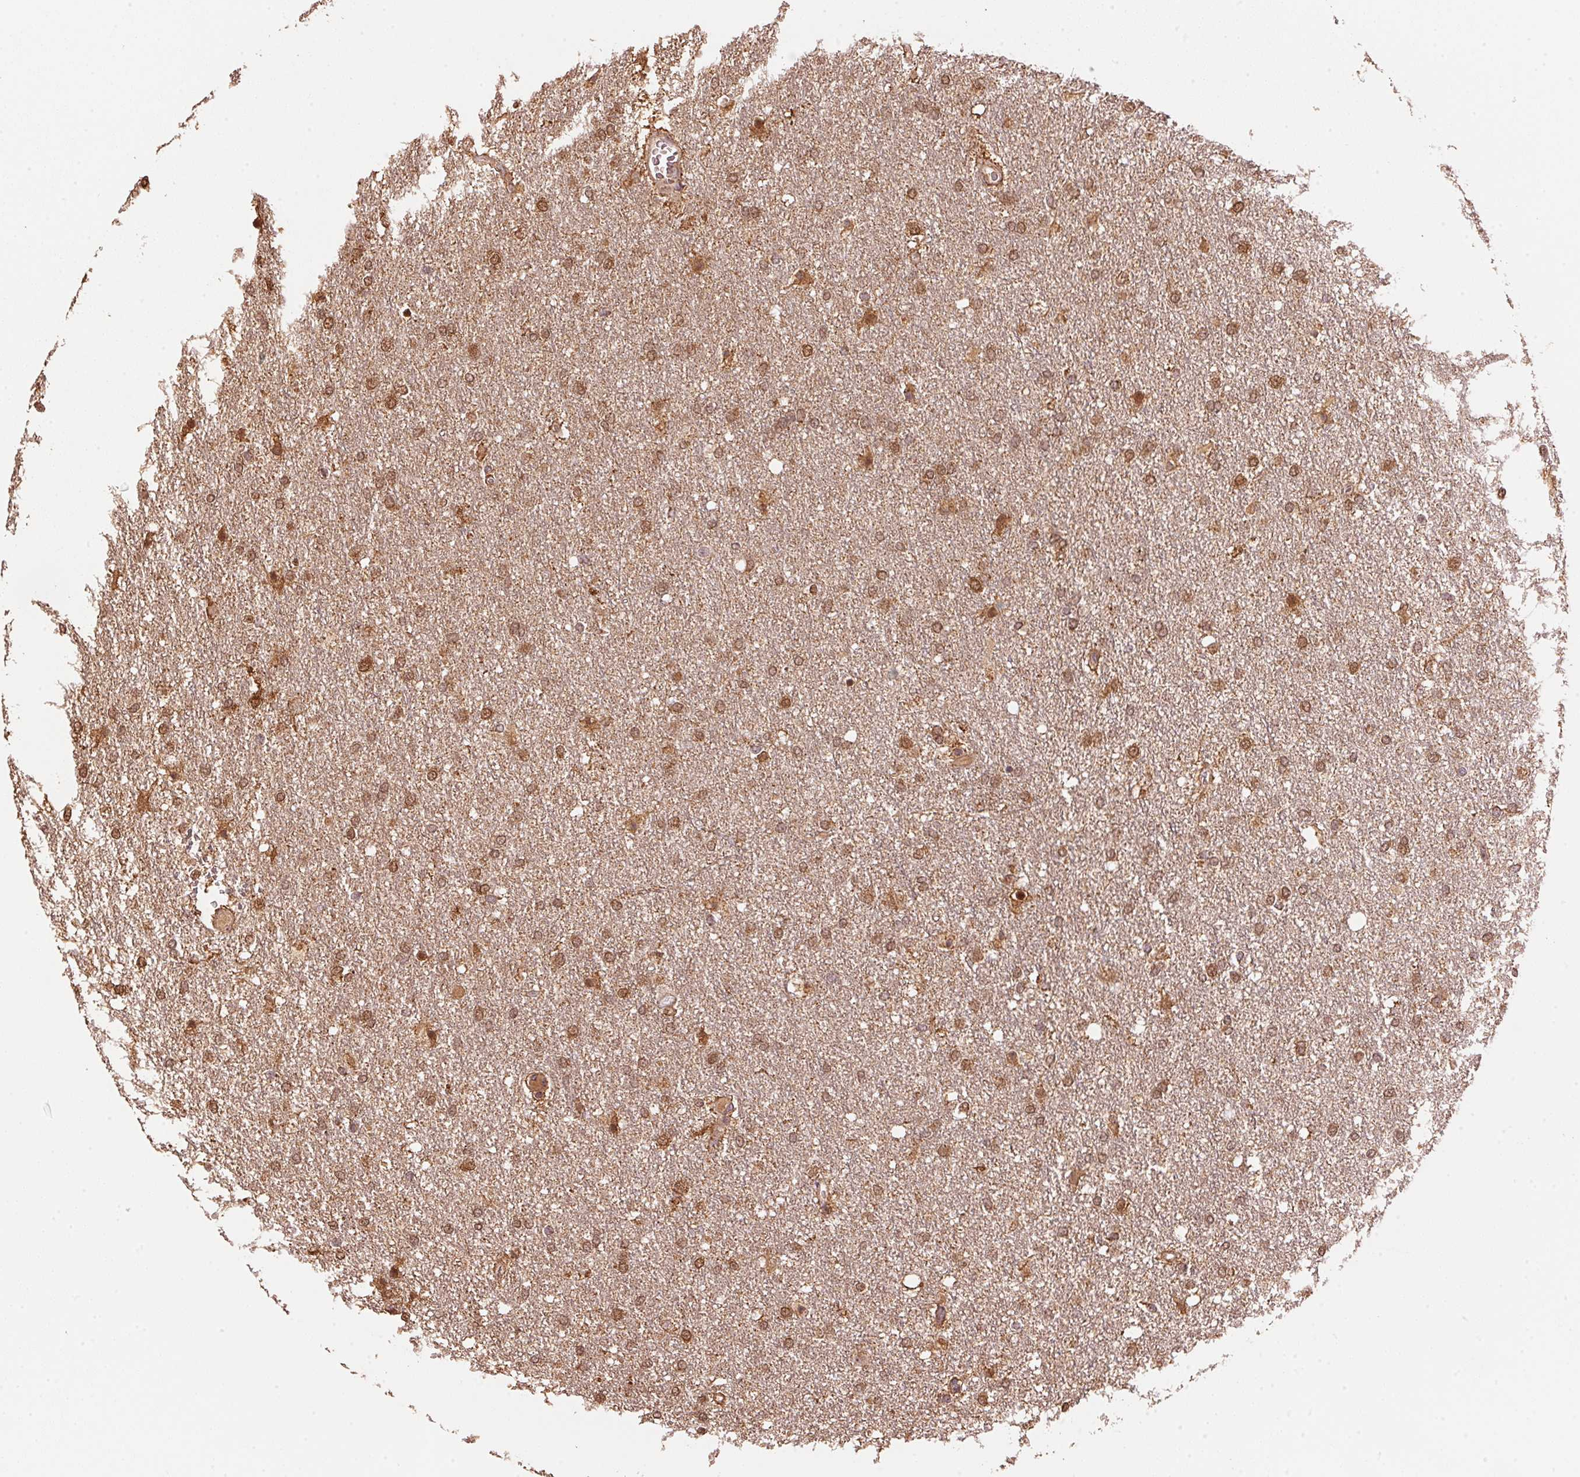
{"staining": {"intensity": "strong", "quantity": ">75%", "location": "cytoplasmic/membranous,nuclear"}, "tissue": "glioma", "cell_type": "Tumor cells", "image_type": "cancer", "snomed": [{"axis": "morphology", "description": "Glioma, malignant, High grade"}, {"axis": "topography", "description": "Brain"}], "caption": "Strong cytoplasmic/membranous and nuclear positivity is identified in approximately >75% of tumor cells in glioma. (IHC, brightfield microscopy, high magnification).", "gene": "ARHGAP6", "patient": {"sex": "female", "age": 61}}